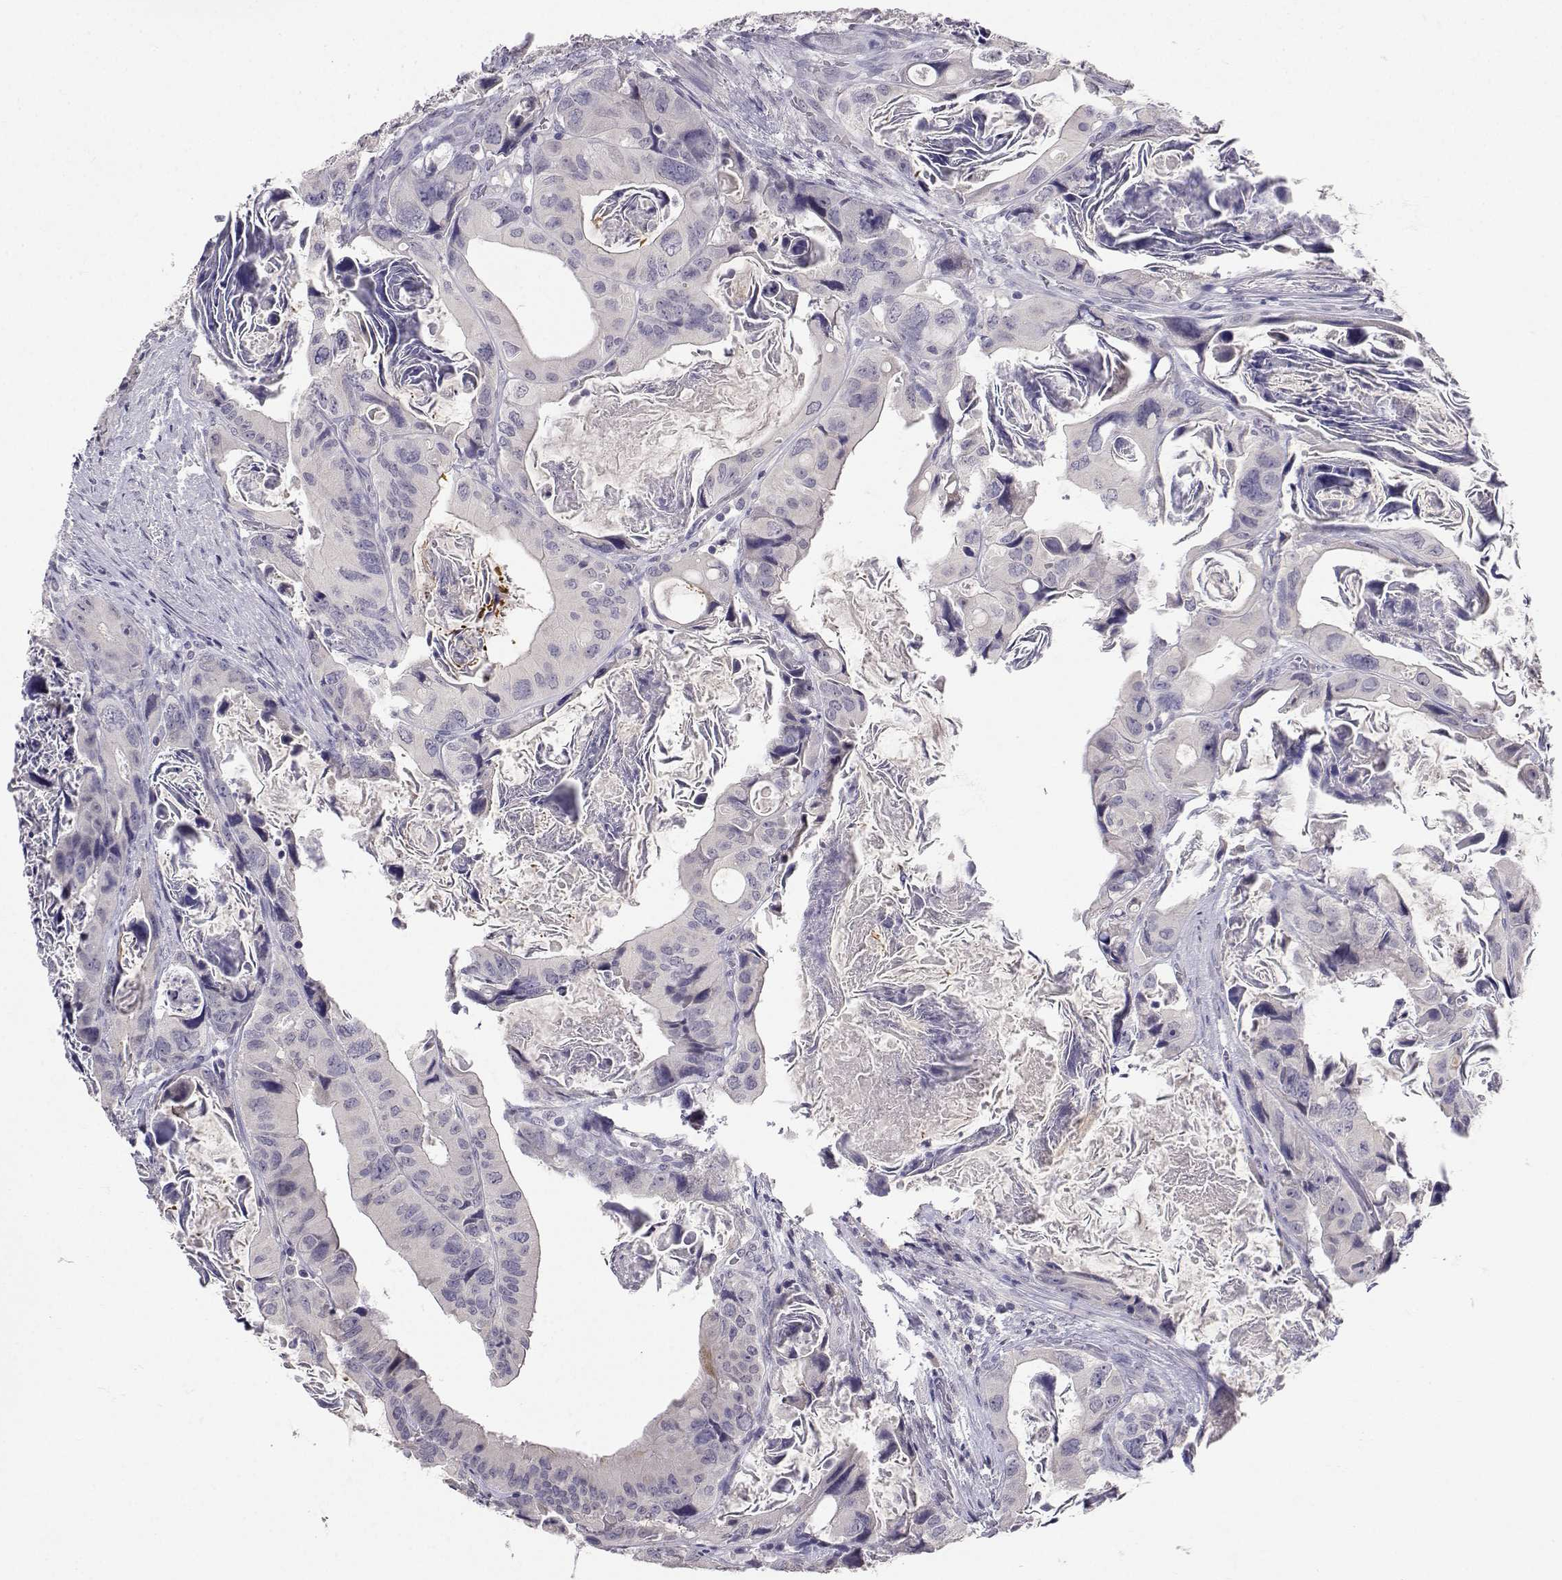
{"staining": {"intensity": "negative", "quantity": "none", "location": "none"}, "tissue": "colorectal cancer", "cell_type": "Tumor cells", "image_type": "cancer", "snomed": [{"axis": "morphology", "description": "Adenocarcinoma, NOS"}, {"axis": "topography", "description": "Rectum"}], "caption": "There is no significant expression in tumor cells of colorectal adenocarcinoma.", "gene": "SLC6A3", "patient": {"sex": "male", "age": 64}}